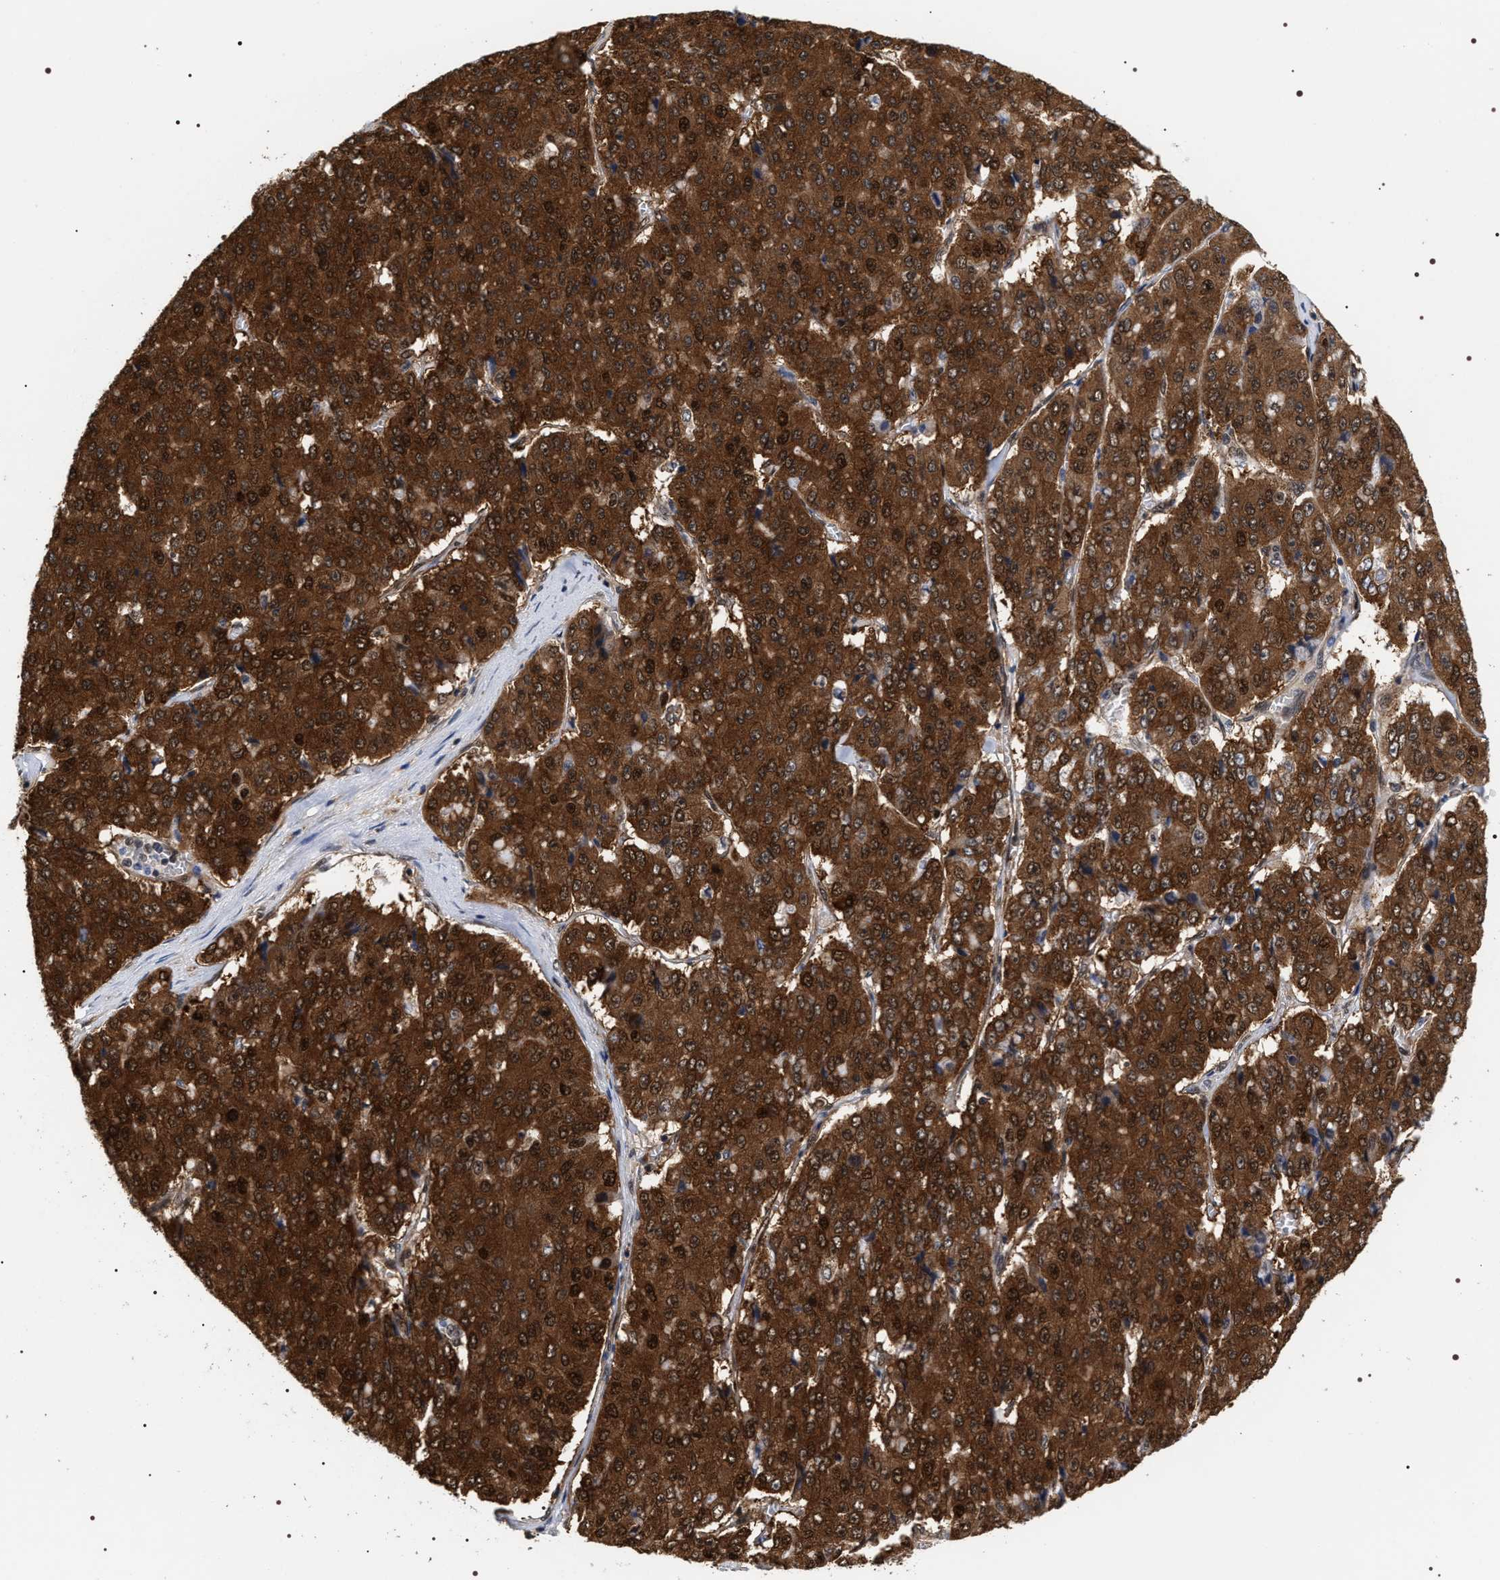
{"staining": {"intensity": "strong", "quantity": ">75%", "location": "cytoplasmic/membranous,nuclear"}, "tissue": "pancreatic cancer", "cell_type": "Tumor cells", "image_type": "cancer", "snomed": [{"axis": "morphology", "description": "Adenocarcinoma, NOS"}, {"axis": "topography", "description": "Pancreas"}], "caption": "A micrograph of pancreatic cancer (adenocarcinoma) stained for a protein reveals strong cytoplasmic/membranous and nuclear brown staining in tumor cells.", "gene": "BAG6", "patient": {"sex": "male", "age": 50}}